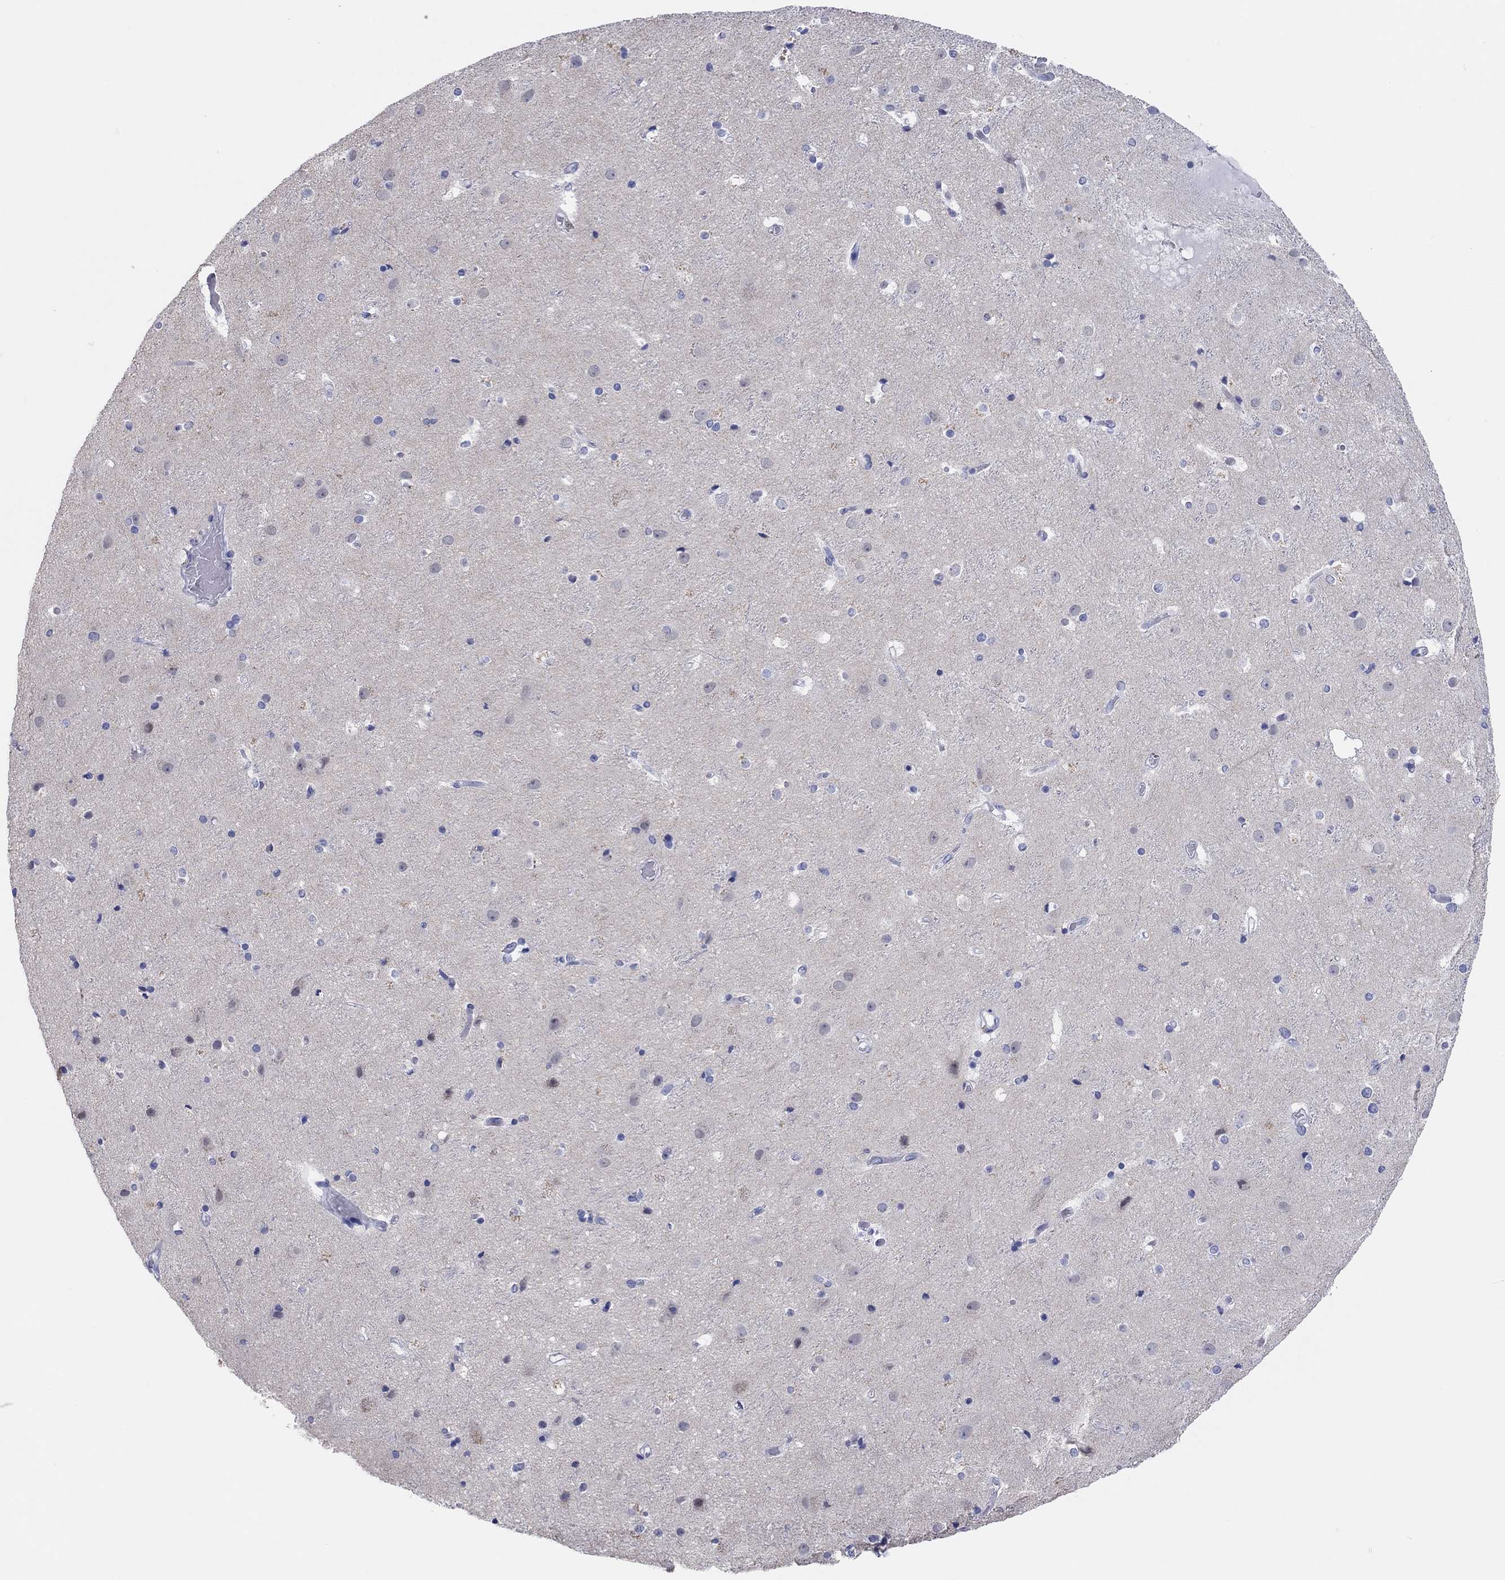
{"staining": {"intensity": "negative", "quantity": "none", "location": "none"}, "tissue": "cerebral cortex", "cell_type": "Endothelial cells", "image_type": "normal", "snomed": [{"axis": "morphology", "description": "Normal tissue, NOS"}, {"axis": "topography", "description": "Cerebral cortex"}], "caption": "The image displays no staining of endothelial cells in unremarkable cerebral cortex. (Brightfield microscopy of DAB immunohistochemistry (IHC) at high magnification).", "gene": "ERICH3", "patient": {"sex": "female", "age": 52}}